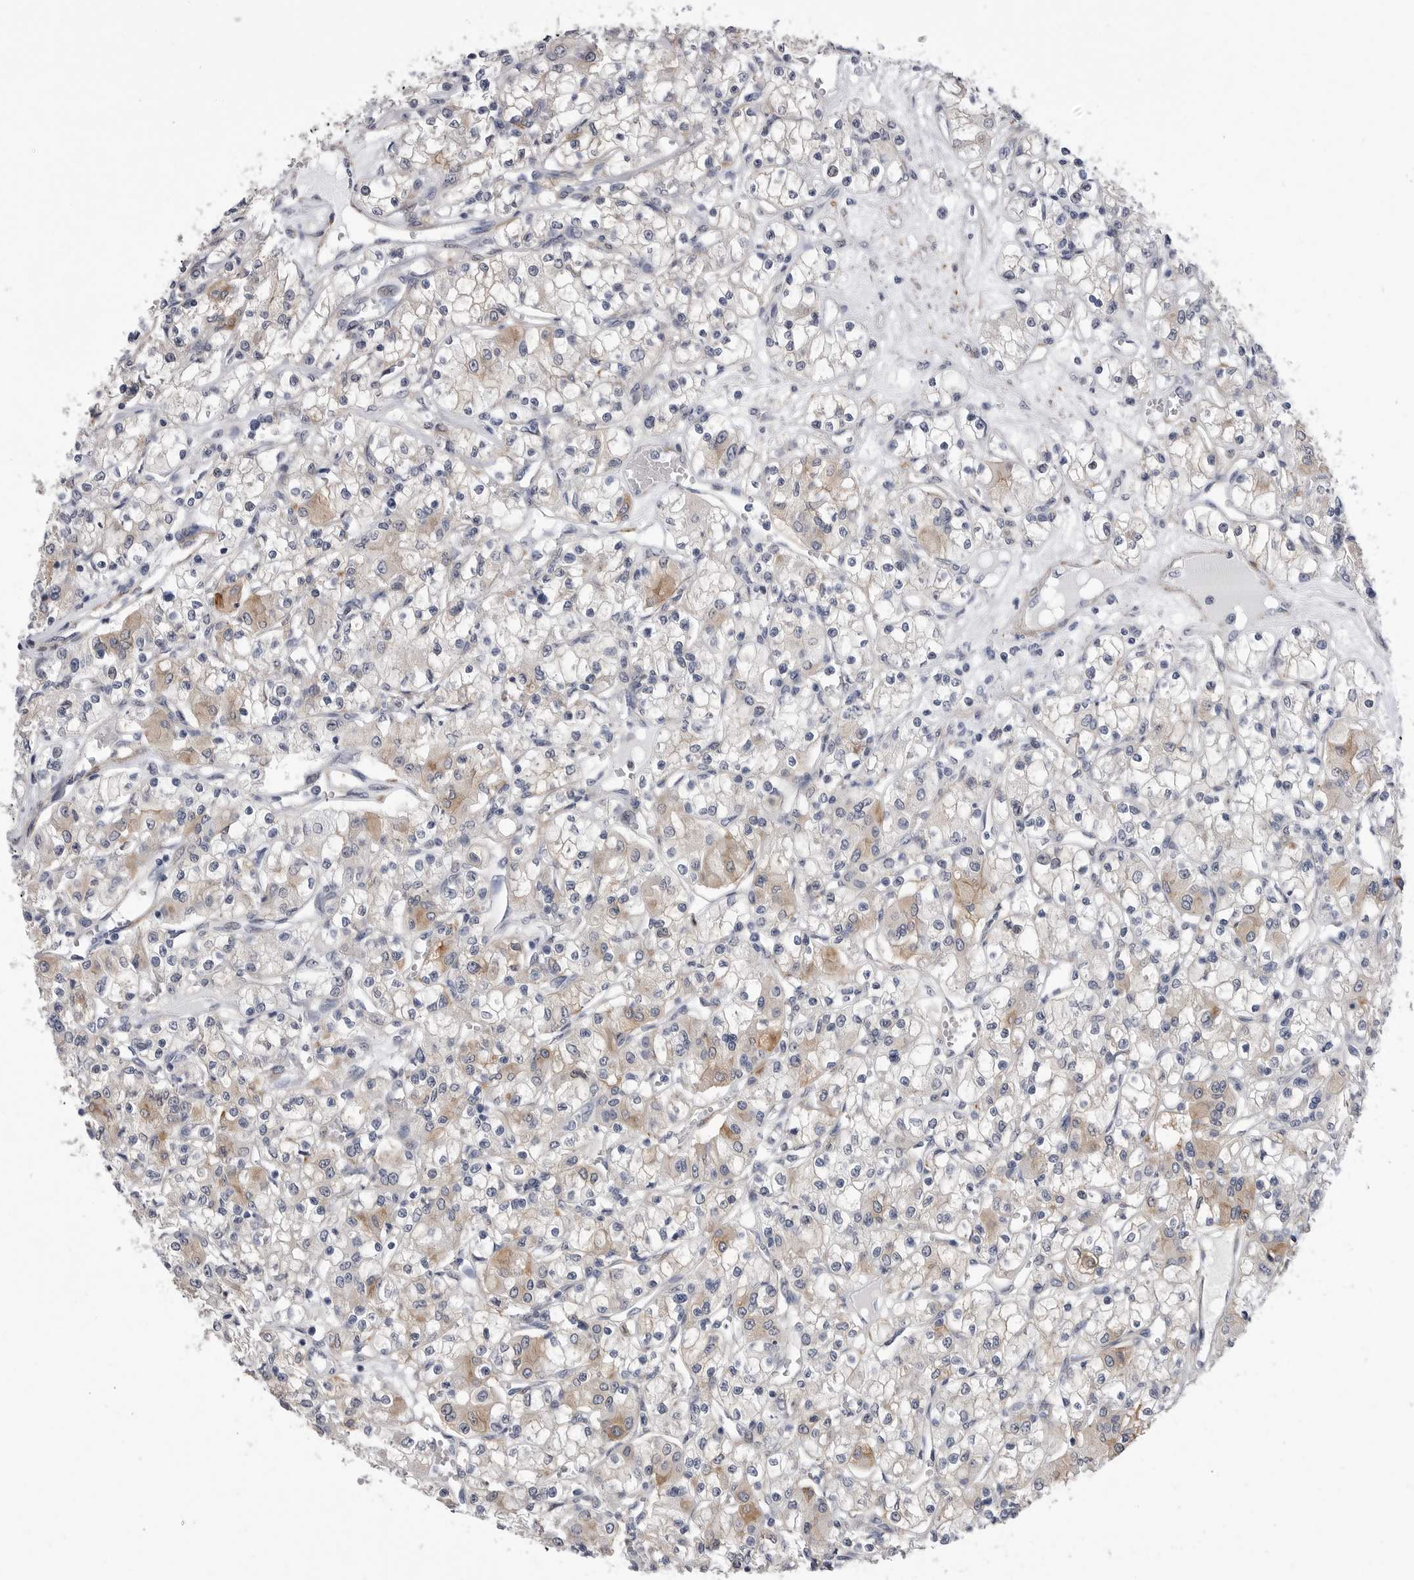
{"staining": {"intensity": "moderate", "quantity": "25%-75%", "location": "cytoplasmic/membranous"}, "tissue": "renal cancer", "cell_type": "Tumor cells", "image_type": "cancer", "snomed": [{"axis": "morphology", "description": "Adenocarcinoma, NOS"}, {"axis": "topography", "description": "Kidney"}], "caption": "This micrograph reveals renal cancer stained with immunohistochemistry to label a protein in brown. The cytoplasmic/membranous of tumor cells show moderate positivity for the protein. Nuclei are counter-stained blue.", "gene": "AKAP12", "patient": {"sex": "female", "age": 59}}